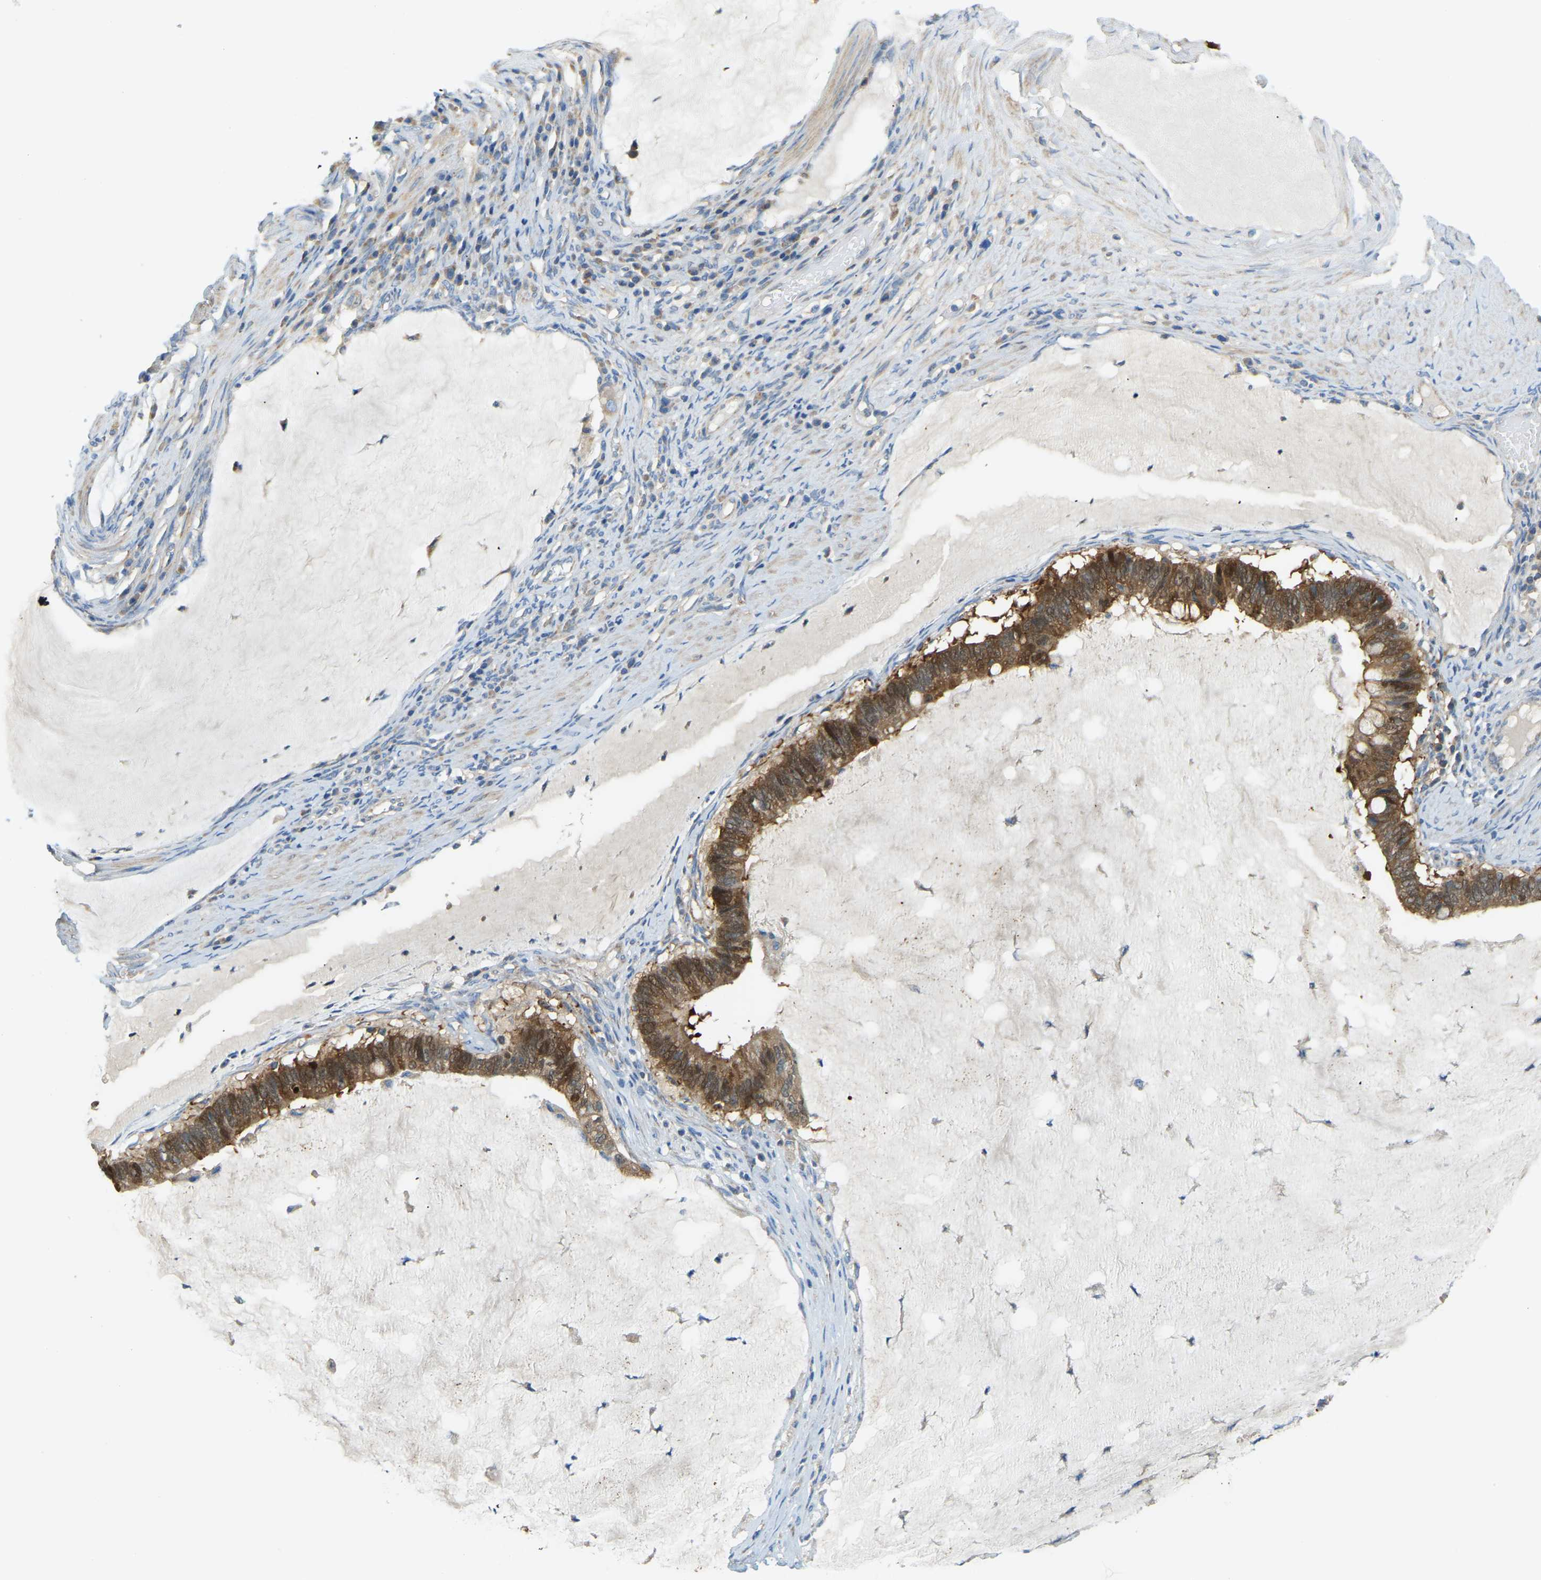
{"staining": {"intensity": "strong", "quantity": ">75%", "location": "cytoplasmic/membranous"}, "tissue": "ovarian cancer", "cell_type": "Tumor cells", "image_type": "cancer", "snomed": [{"axis": "morphology", "description": "Cystadenocarcinoma, mucinous, NOS"}, {"axis": "topography", "description": "Ovary"}], "caption": "There is high levels of strong cytoplasmic/membranous expression in tumor cells of ovarian mucinous cystadenocarcinoma, as demonstrated by immunohistochemical staining (brown color).", "gene": "GDA", "patient": {"sex": "female", "age": 61}}